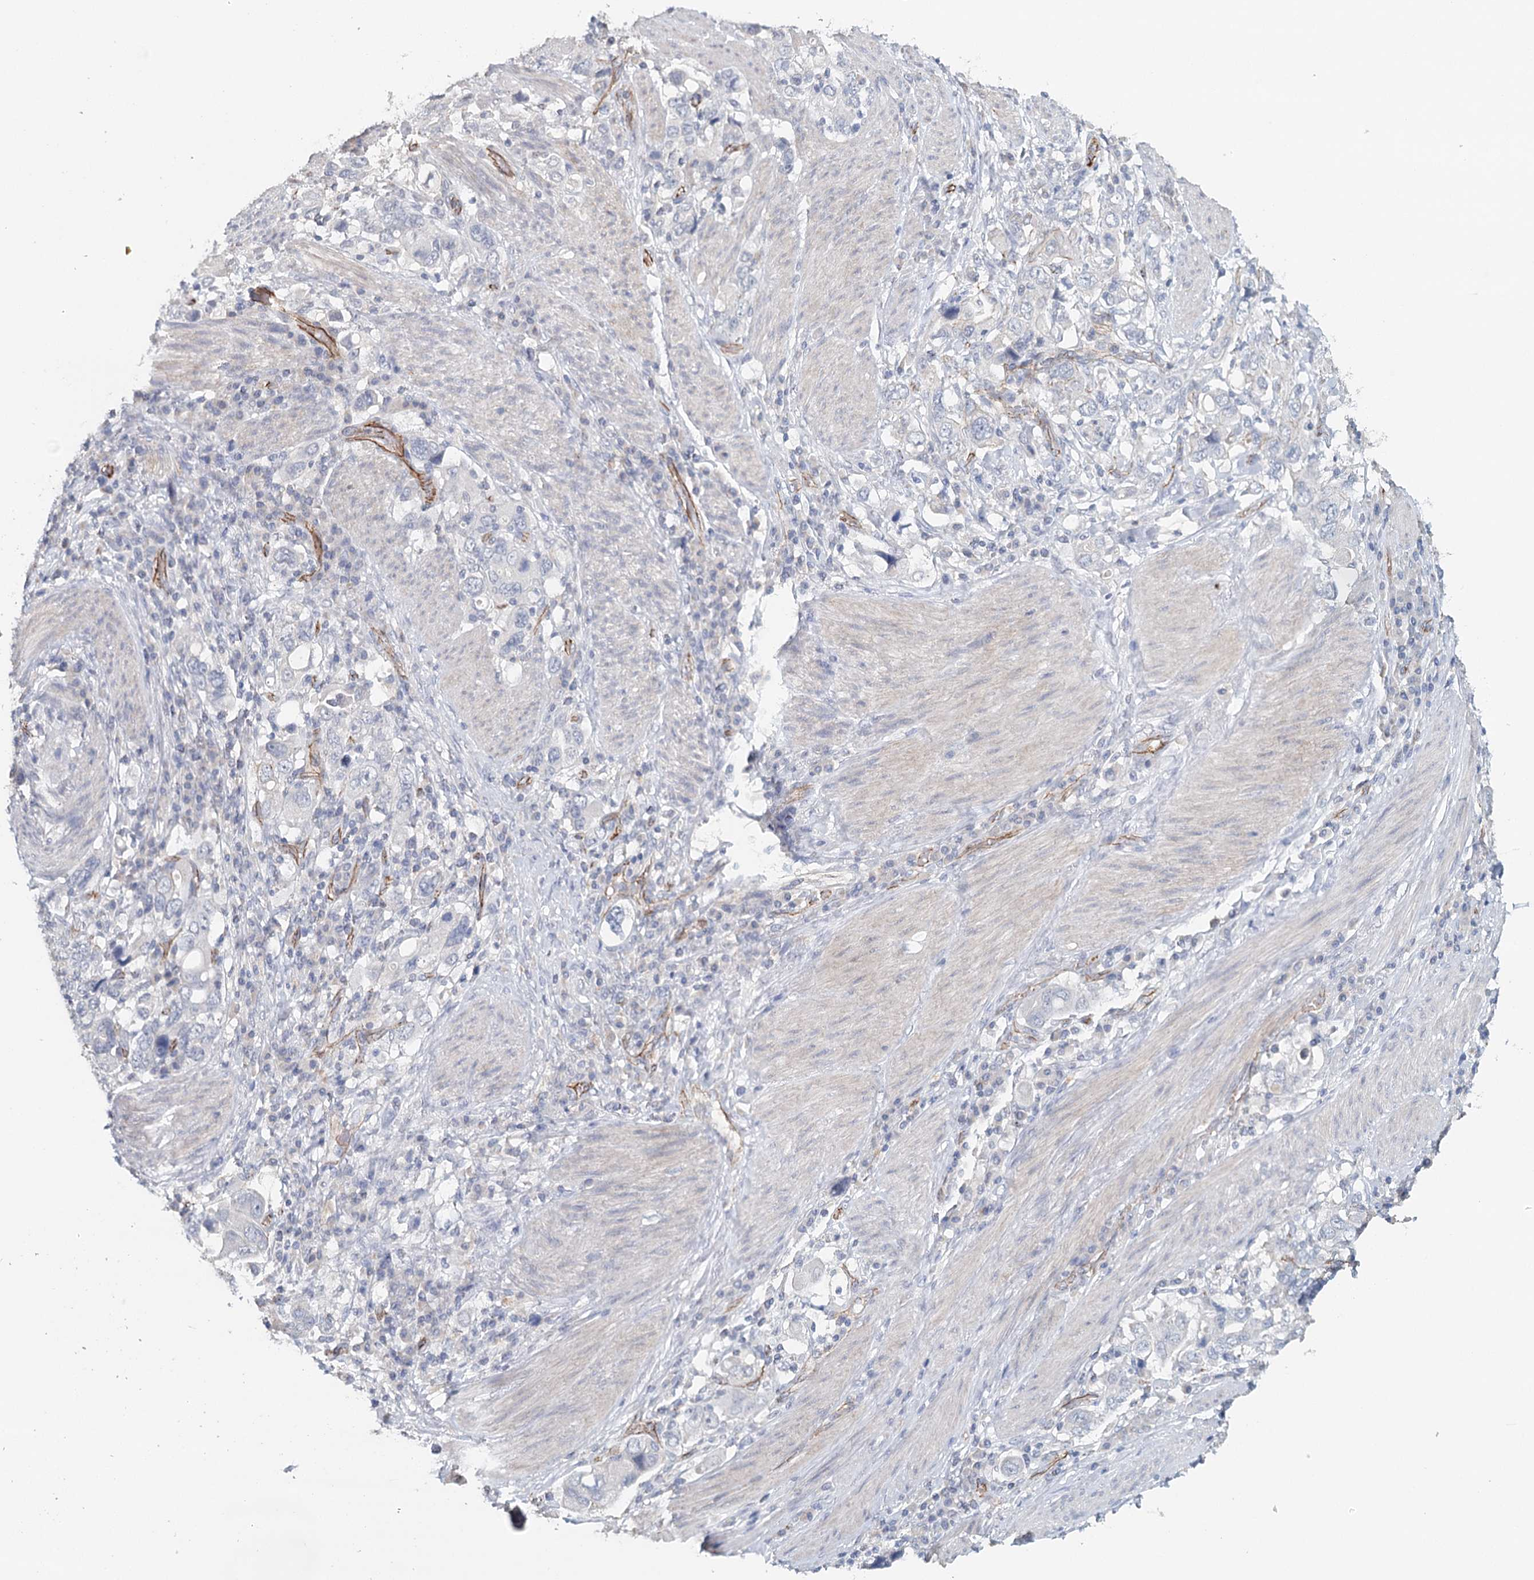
{"staining": {"intensity": "negative", "quantity": "none", "location": "none"}, "tissue": "stomach cancer", "cell_type": "Tumor cells", "image_type": "cancer", "snomed": [{"axis": "morphology", "description": "Adenocarcinoma, NOS"}, {"axis": "topography", "description": "Stomach, upper"}], "caption": "A histopathology image of human stomach cancer is negative for staining in tumor cells. The staining is performed using DAB (3,3'-diaminobenzidine) brown chromogen with nuclei counter-stained in using hematoxylin.", "gene": "SYNPO", "patient": {"sex": "male", "age": 62}}